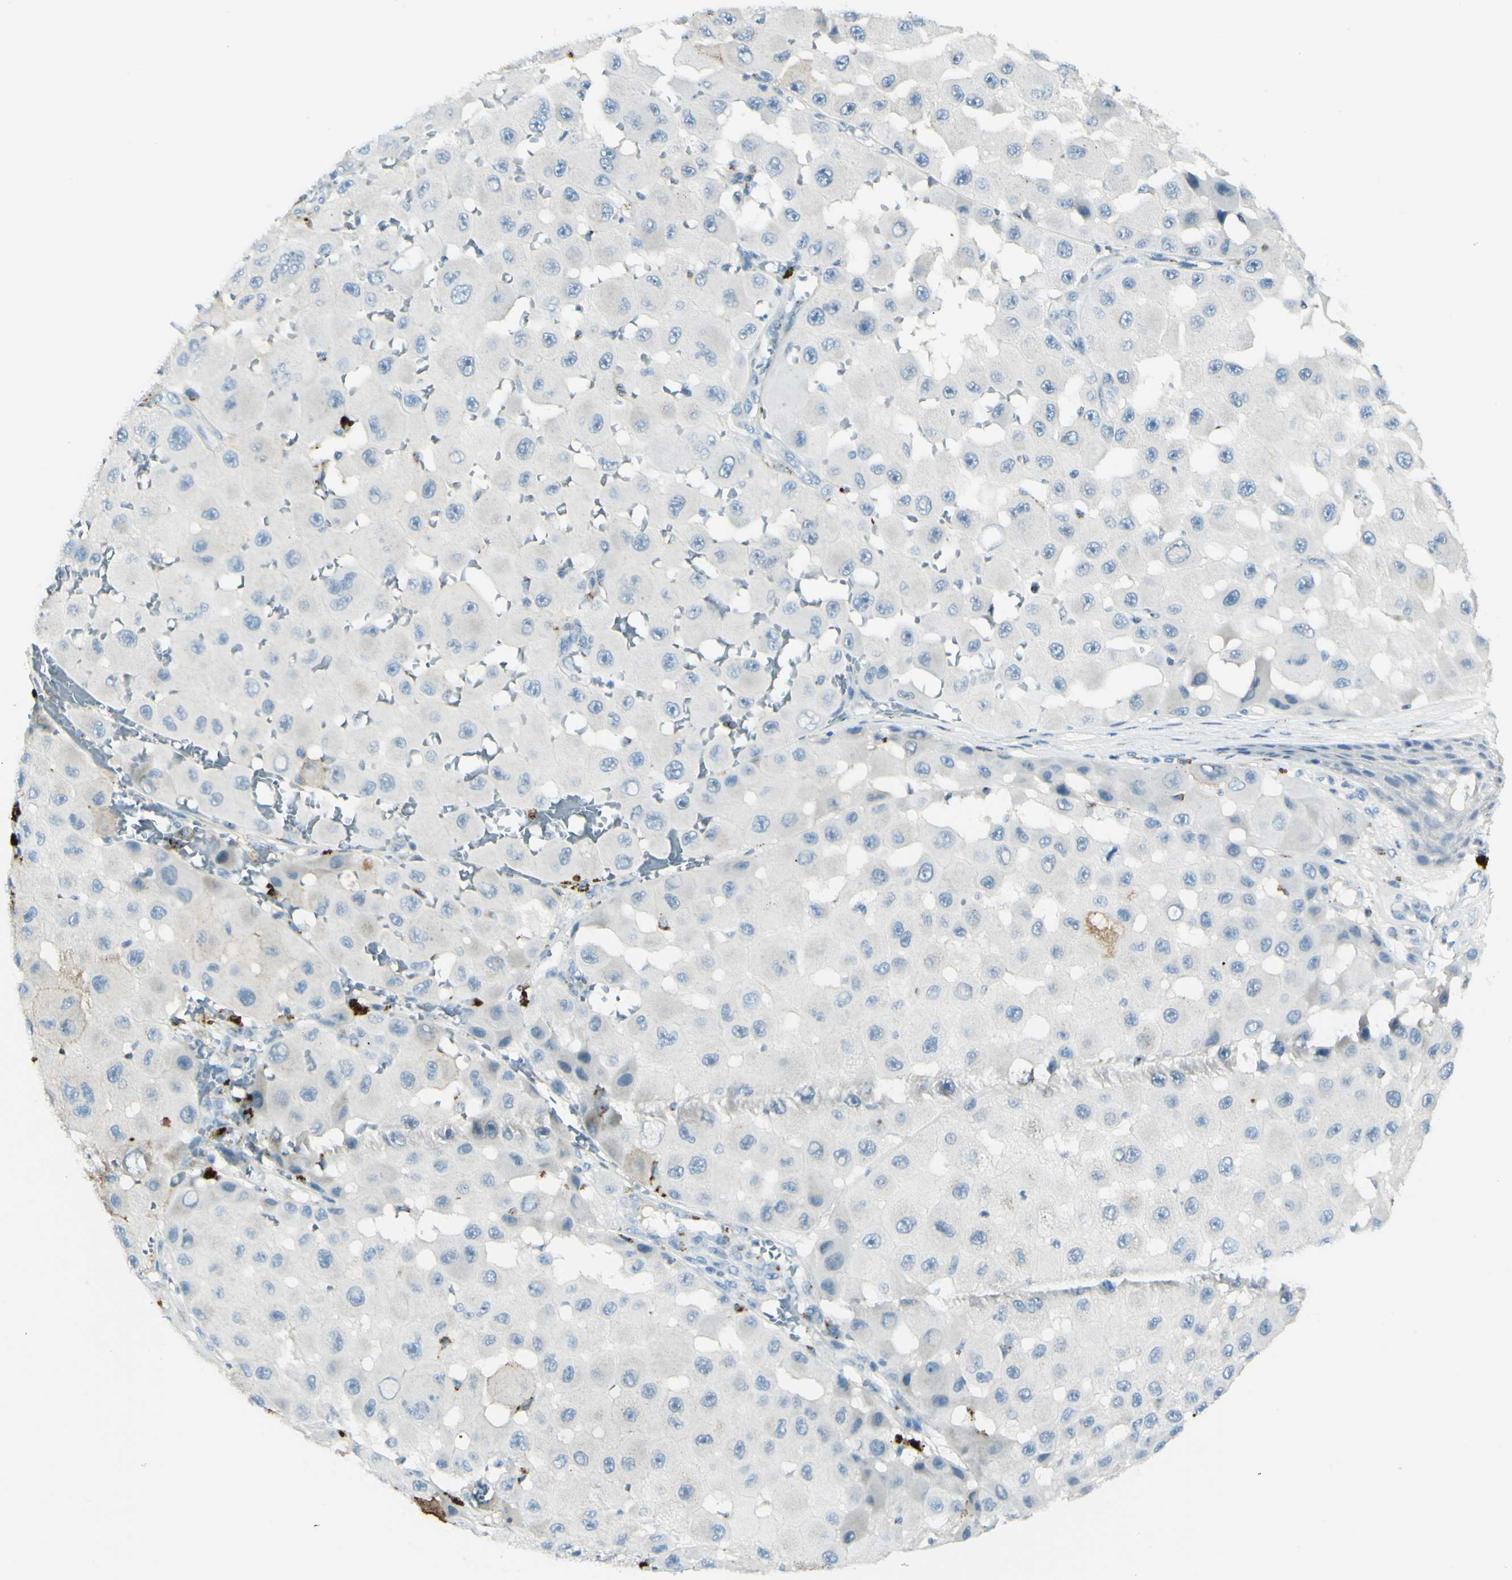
{"staining": {"intensity": "negative", "quantity": "none", "location": "none"}, "tissue": "melanoma", "cell_type": "Tumor cells", "image_type": "cancer", "snomed": [{"axis": "morphology", "description": "Malignant melanoma, NOS"}, {"axis": "topography", "description": "Skin"}], "caption": "This is an IHC micrograph of melanoma. There is no staining in tumor cells.", "gene": "B4GALT1", "patient": {"sex": "female", "age": 81}}